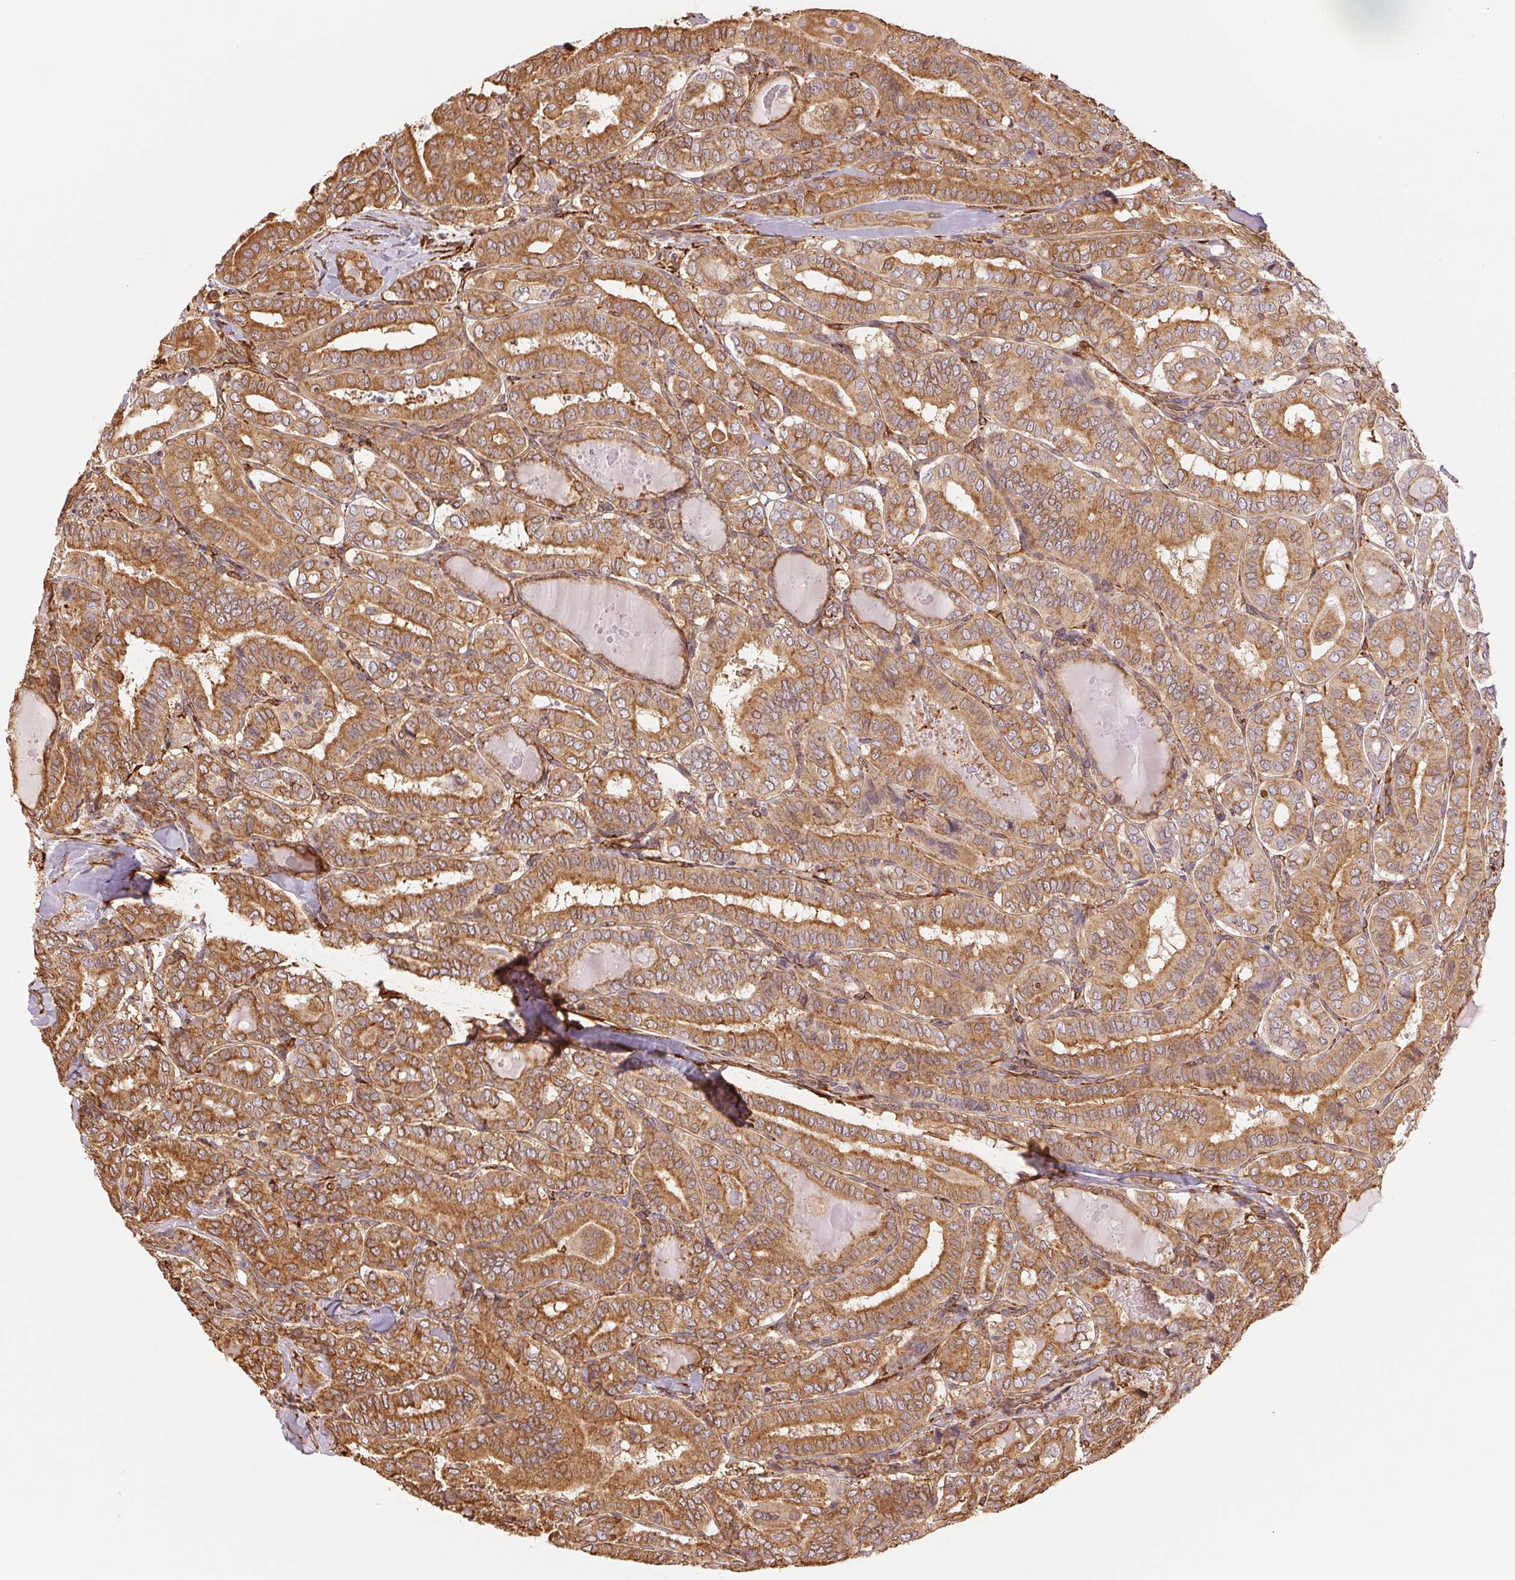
{"staining": {"intensity": "moderate", "quantity": ">75%", "location": "cytoplasmic/membranous"}, "tissue": "thyroid cancer", "cell_type": "Tumor cells", "image_type": "cancer", "snomed": [{"axis": "morphology", "description": "Papillary adenocarcinoma, NOS"}, {"axis": "morphology", "description": "Papillary adenoma metastatic"}, {"axis": "topography", "description": "Thyroid gland"}], "caption": "DAB (3,3'-diaminobenzidine) immunohistochemical staining of thyroid cancer (papillary adenoma metastatic) shows moderate cytoplasmic/membranous protein staining in approximately >75% of tumor cells.", "gene": "RCN3", "patient": {"sex": "female", "age": 50}}